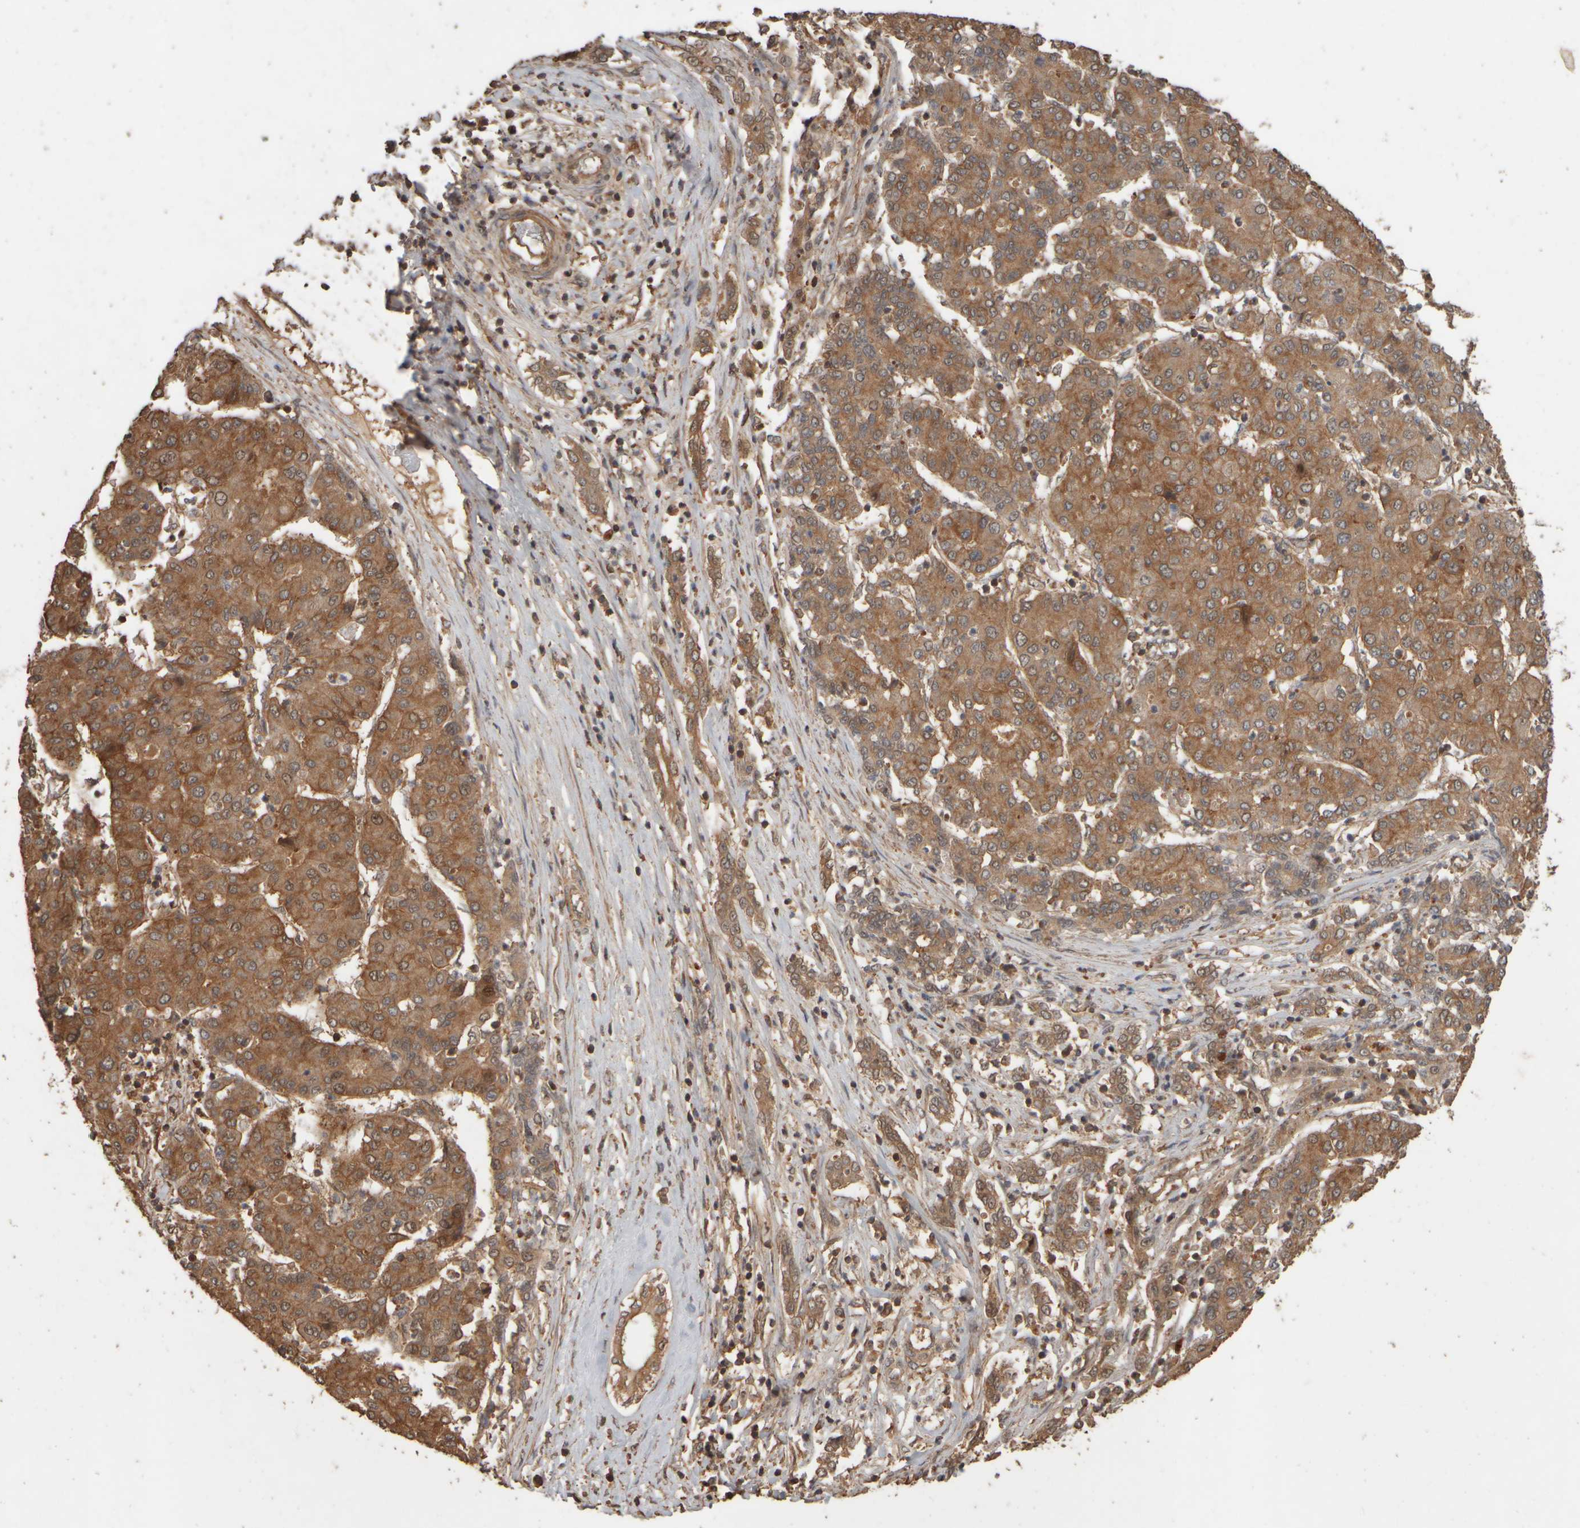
{"staining": {"intensity": "moderate", "quantity": ">75%", "location": "cytoplasmic/membranous,nuclear"}, "tissue": "liver cancer", "cell_type": "Tumor cells", "image_type": "cancer", "snomed": [{"axis": "morphology", "description": "Carcinoma, Hepatocellular, NOS"}, {"axis": "topography", "description": "Liver"}], "caption": "DAB (3,3'-diaminobenzidine) immunohistochemical staining of human hepatocellular carcinoma (liver) shows moderate cytoplasmic/membranous and nuclear protein staining in about >75% of tumor cells.", "gene": "SPHK1", "patient": {"sex": "male", "age": 65}}